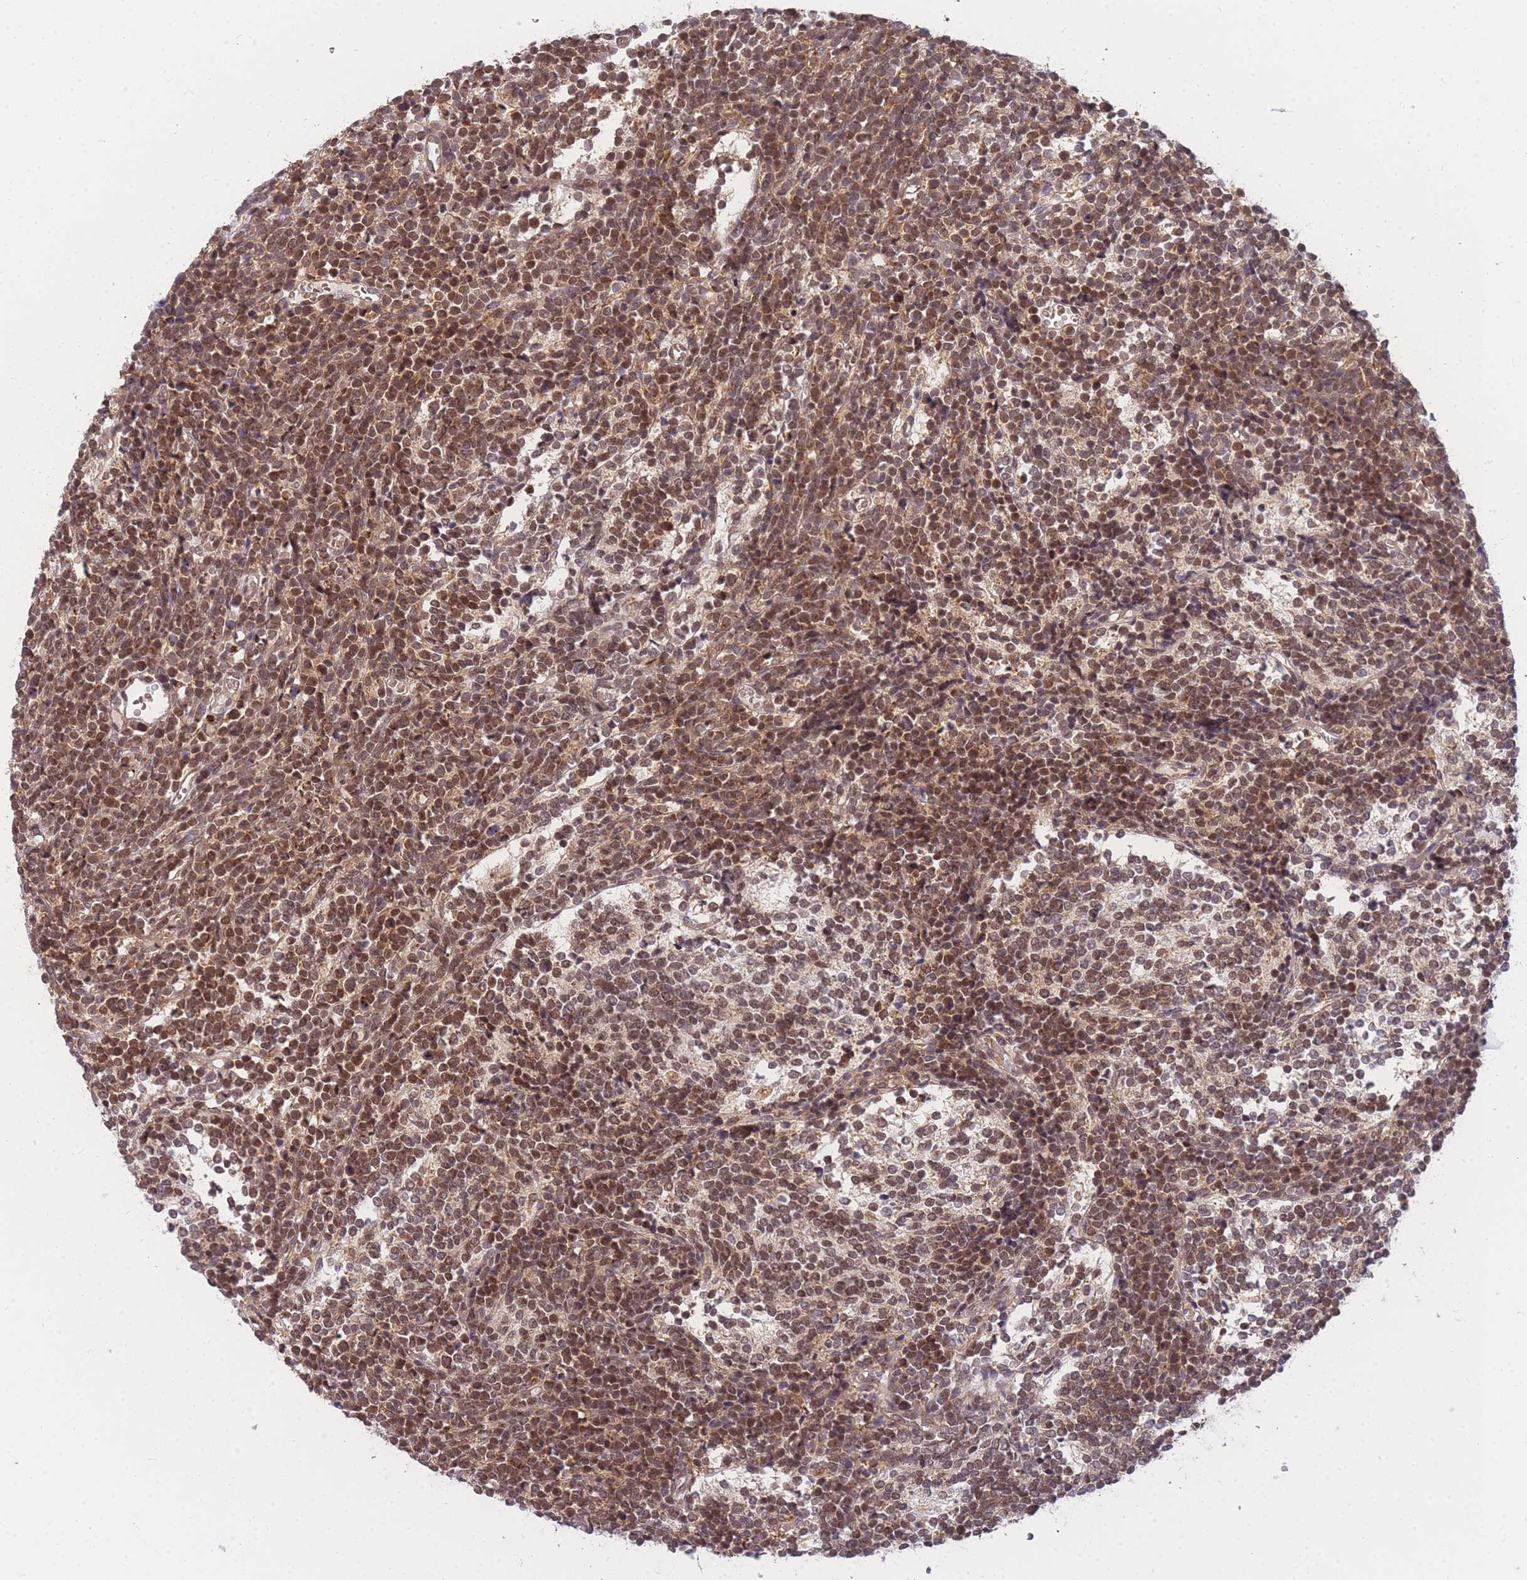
{"staining": {"intensity": "moderate", "quantity": ">75%", "location": "cytoplasmic/membranous,nuclear"}, "tissue": "glioma", "cell_type": "Tumor cells", "image_type": "cancer", "snomed": [{"axis": "morphology", "description": "Glioma, malignant, Low grade"}, {"axis": "topography", "description": "Brain"}], "caption": "Approximately >75% of tumor cells in glioma reveal moderate cytoplasmic/membranous and nuclear protein positivity as visualized by brown immunohistochemical staining.", "gene": "MRPL23", "patient": {"sex": "female", "age": 1}}